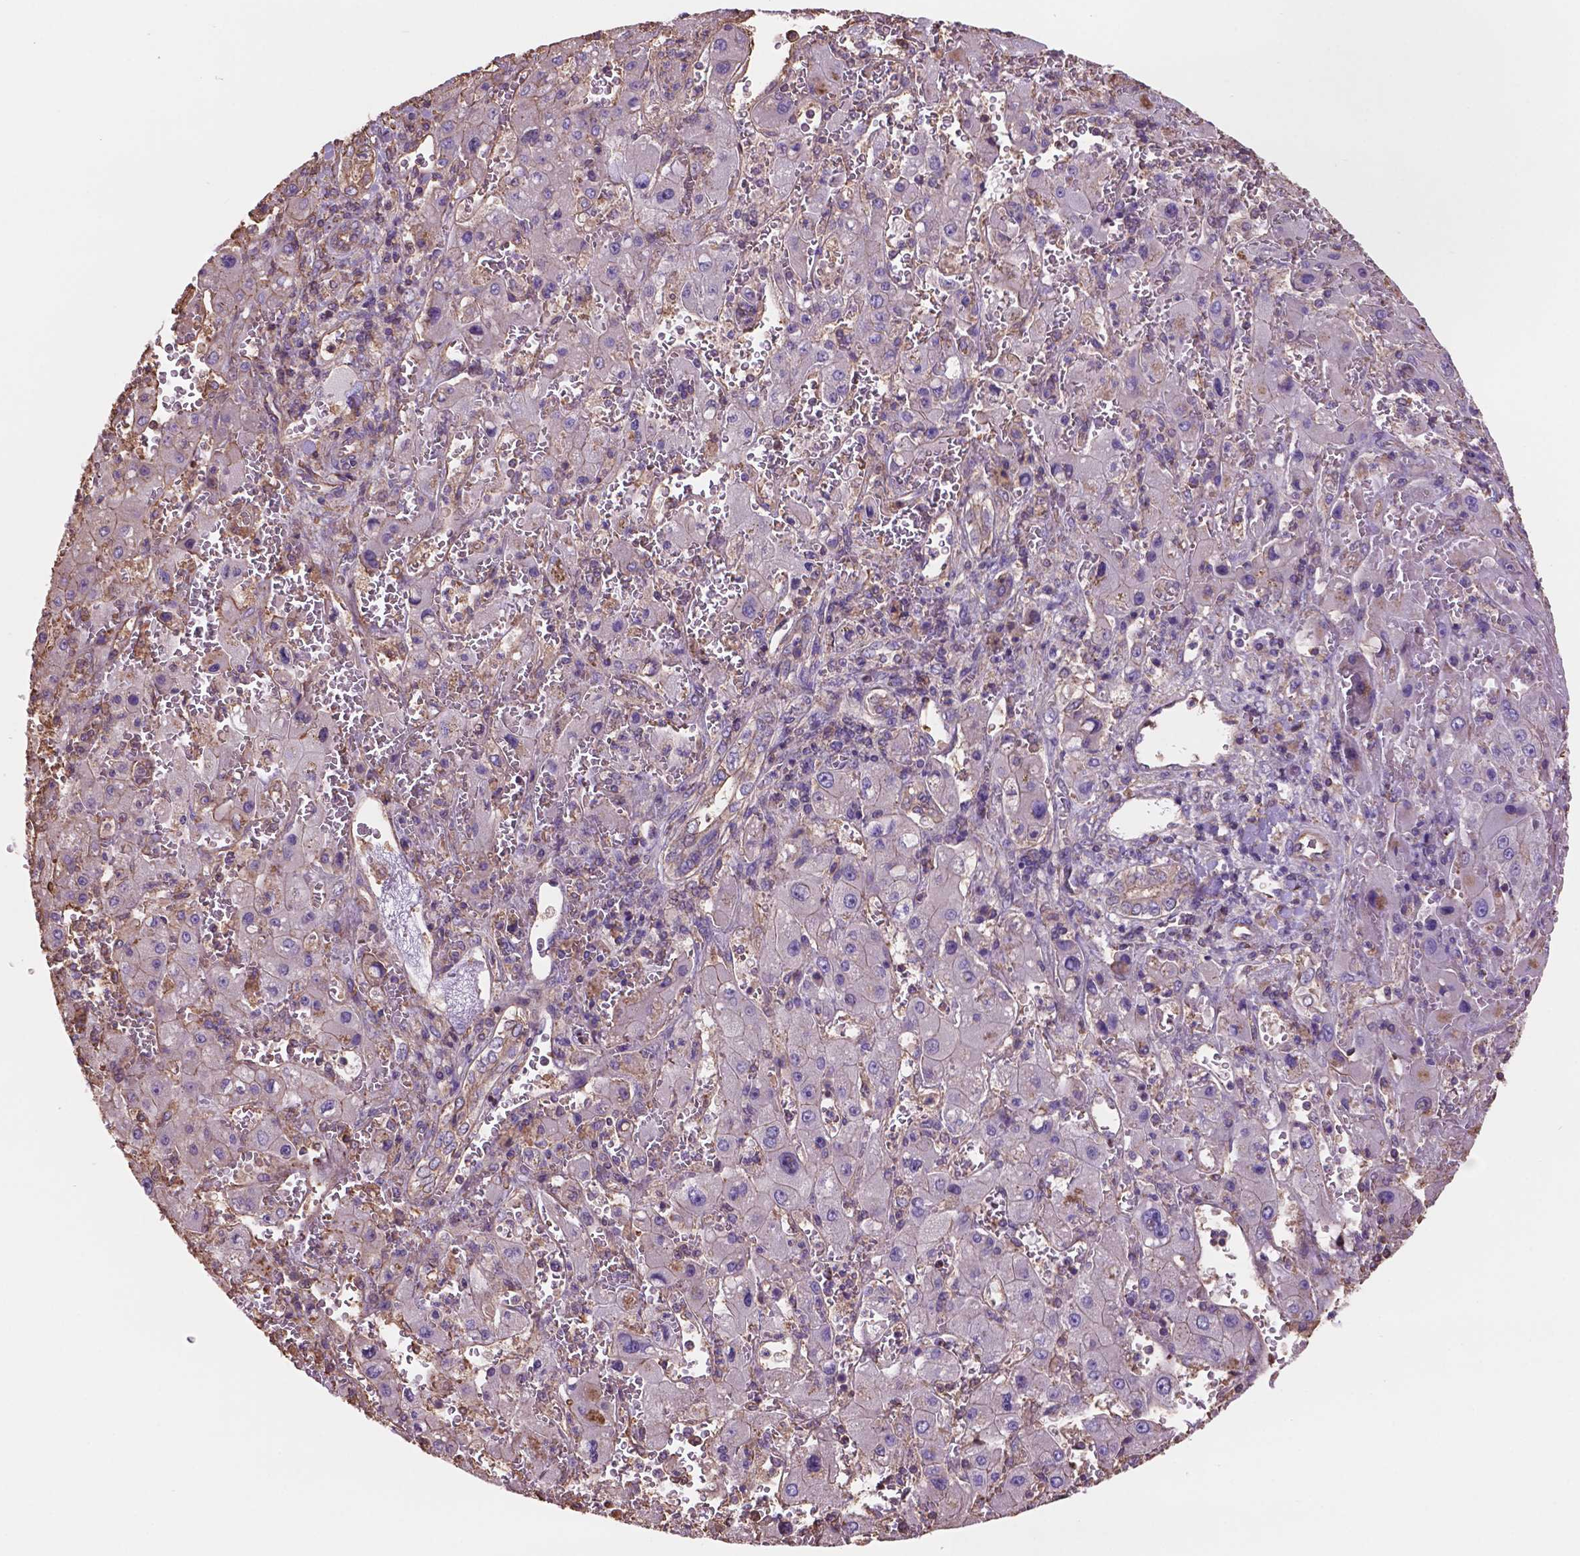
{"staining": {"intensity": "negative", "quantity": "none", "location": "none"}, "tissue": "liver cancer", "cell_type": "Tumor cells", "image_type": "cancer", "snomed": [{"axis": "morphology", "description": "Carcinoma, Hepatocellular, NOS"}, {"axis": "topography", "description": "Liver"}], "caption": "A micrograph of liver cancer stained for a protein shows no brown staining in tumor cells.", "gene": "NIPA2", "patient": {"sex": "female", "age": 73}}